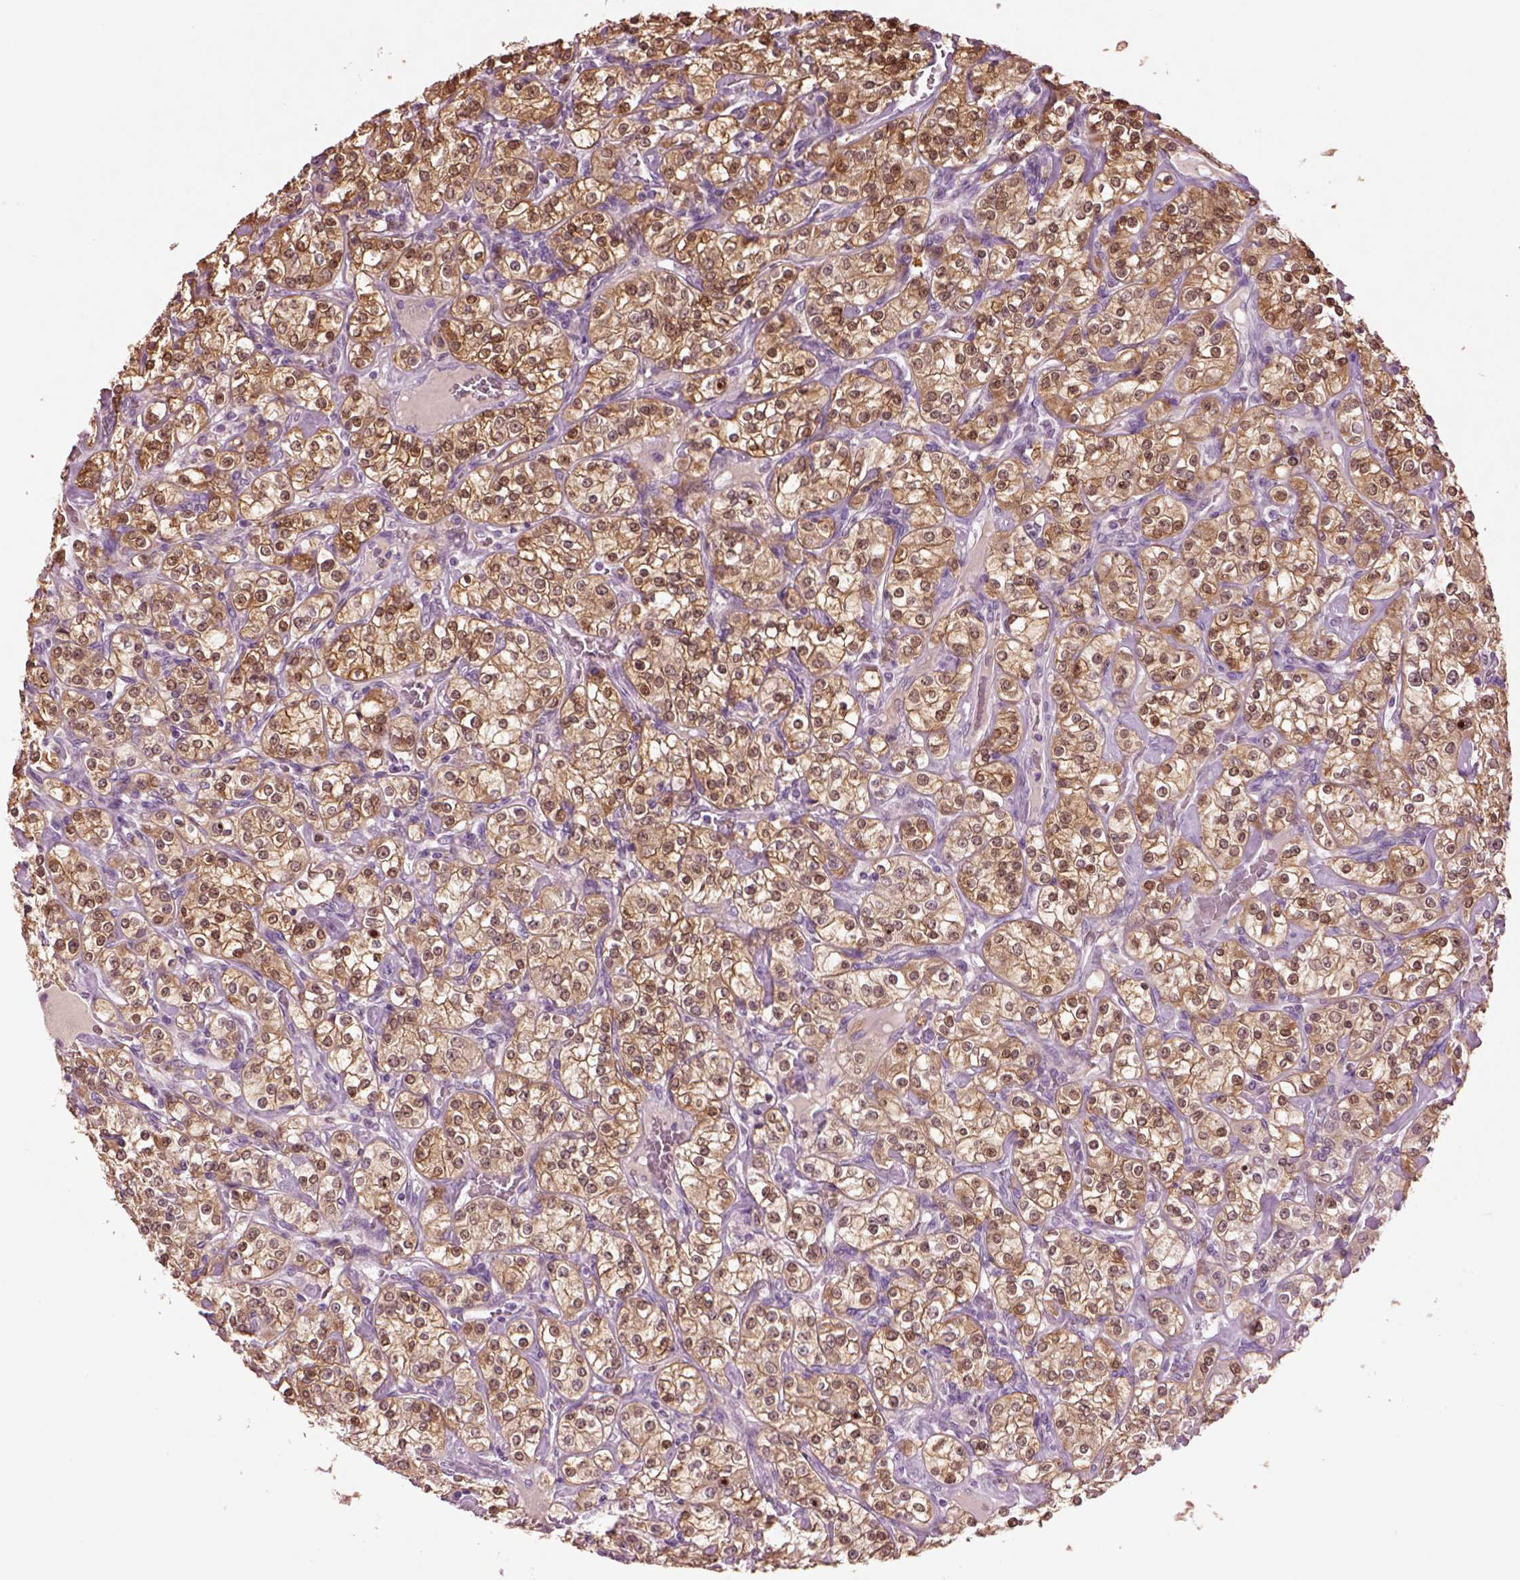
{"staining": {"intensity": "moderate", "quantity": ">75%", "location": "cytoplasmic/membranous,nuclear"}, "tissue": "renal cancer", "cell_type": "Tumor cells", "image_type": "cancer", "snomed": [{"axis": "morphology", "description": "Adenocarcinoma, NOS"}, {"axis": "topography", "description": "Kidney"}], "caption": "Renal cancer (adenocarcinoma) stained with immunohistochemistry (IHC) shows moderate cytoplasmic/membranous and nuclear staining in about >75% of tumor cells.", "gene": "CLPSL1", "patient": {"sex": "male", "age": 77}}